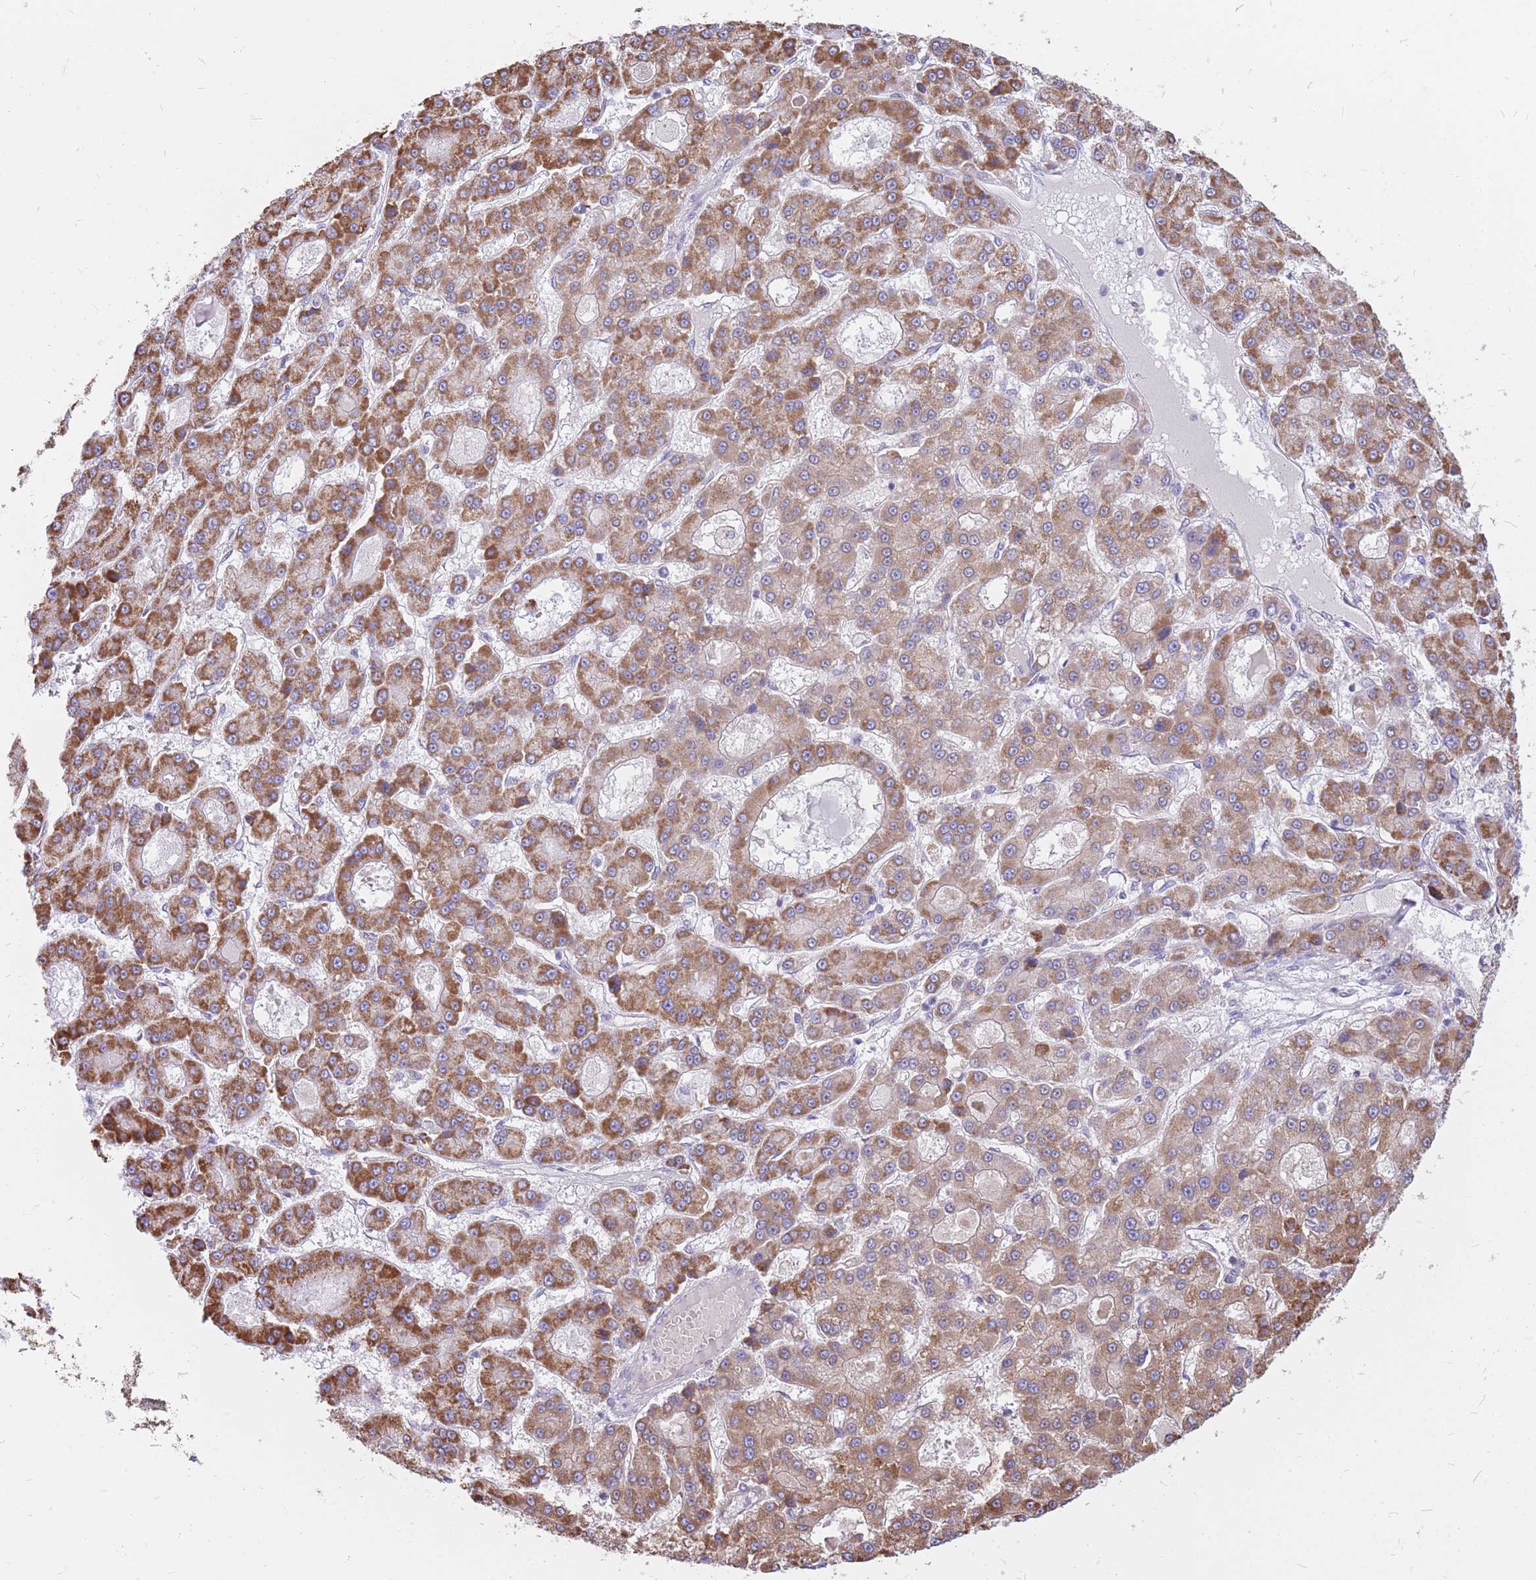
{"staining": {"intensity": "moderate", "quantity": ">75%", "location": "cytoplasmic/membranous"}, "tissue": "liver cancer", "cell_type": "Tumor cells", "image_type": "cancer", "snomed": [{"axis": "morphology", "description": "Carcinoma, Hepatocellular, NOS"}, {"axis": "topography", "description": "Liver"}], "caption": "Human liver cancer stained for a protein (brown) exhibits moderate cytoplasmic/membranous positive expression in about >75% of tumor cells.", "gene": "PCSK1", "patient": {"sex": "male", "age": 70}}